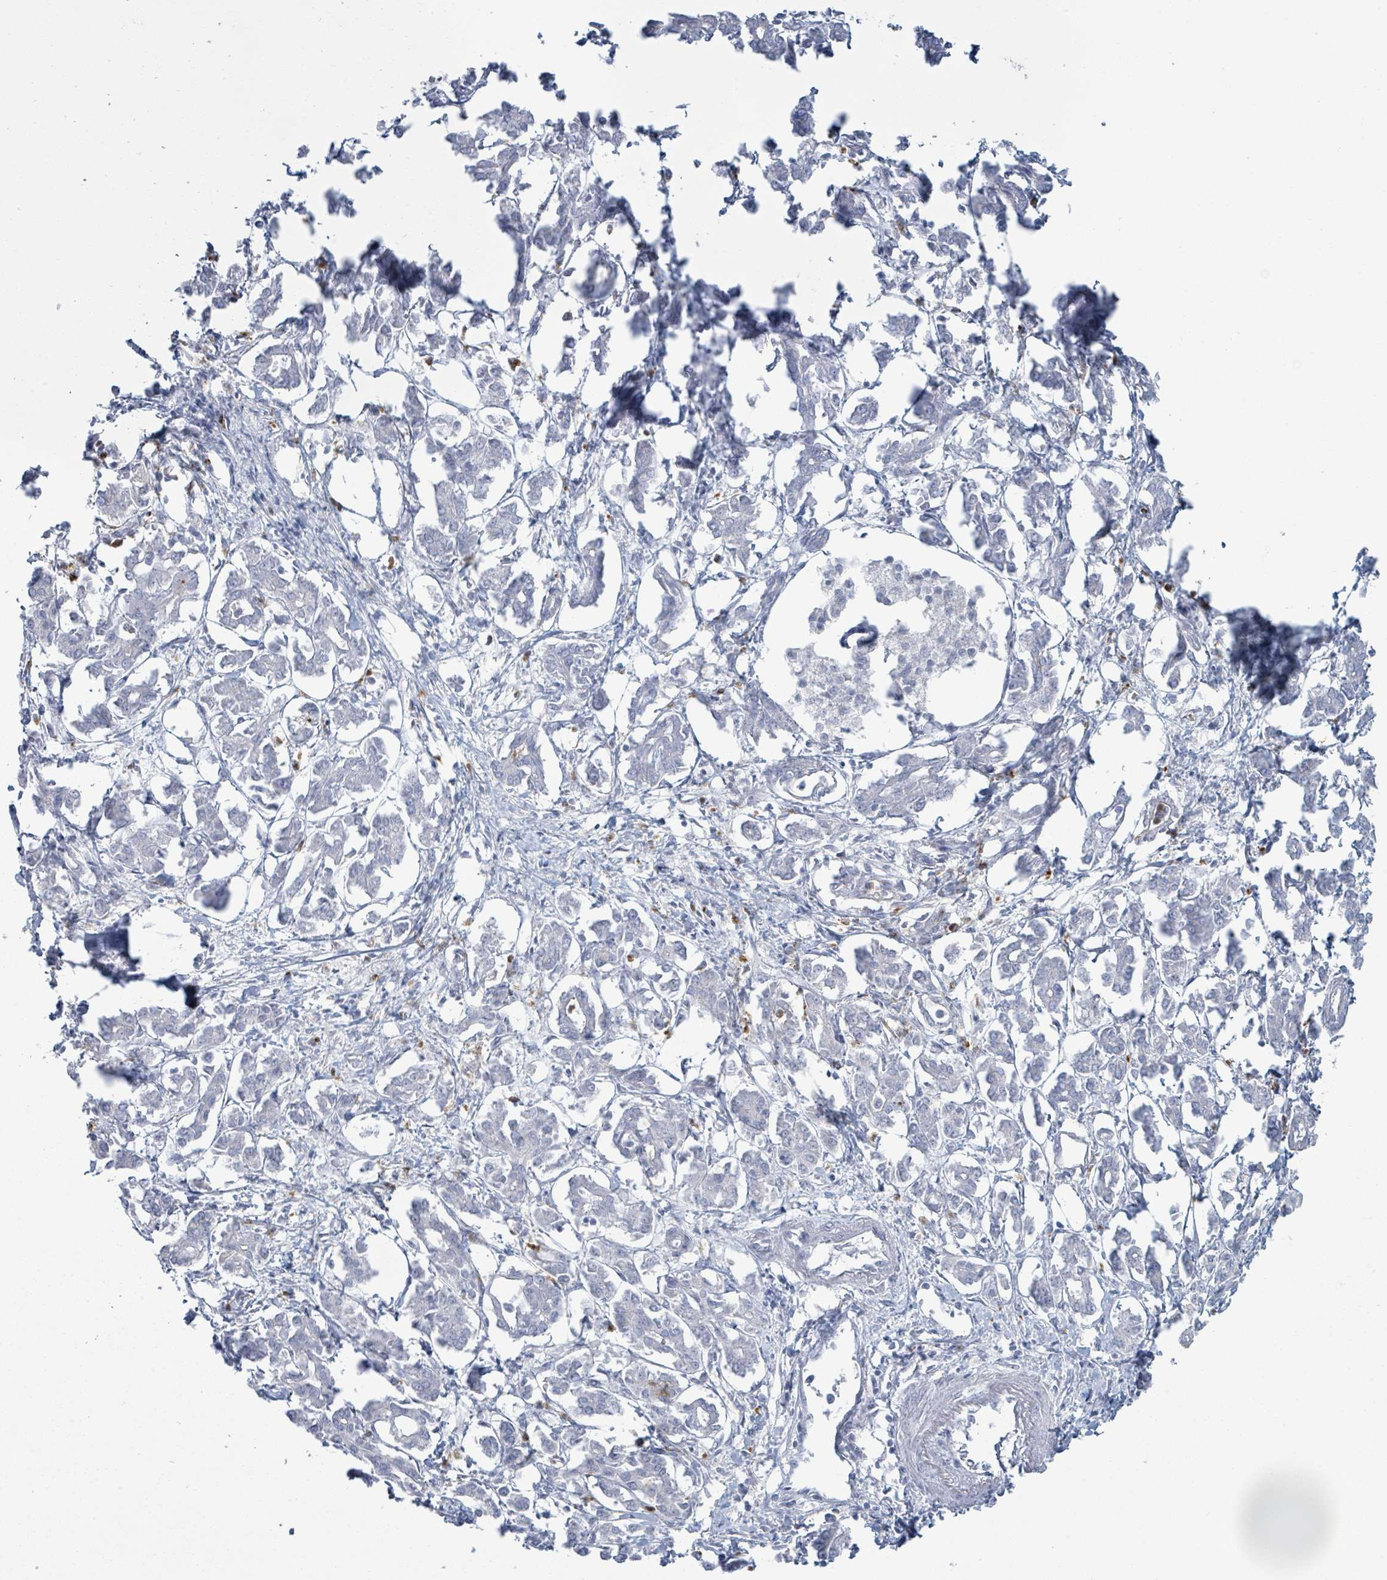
{"staining": {"intensity": "negative", "quantity": "none", "location": "none"}, "tissue": "pancreatic cancer", "cell_type": "Tumor cells", "image_type": "cancer", "snomed": [{"axis": "morphology", "description": "Adenocarcinoma, NOS"}, {"axis": "topography", "description": "Pancreas"}], "caption": "The IHC micrograph has no significant positivity in tumor cells of pancreatic cancer tissue.", "gene": "DEFA4", "patient": {"sex": "male", "age": 61}}